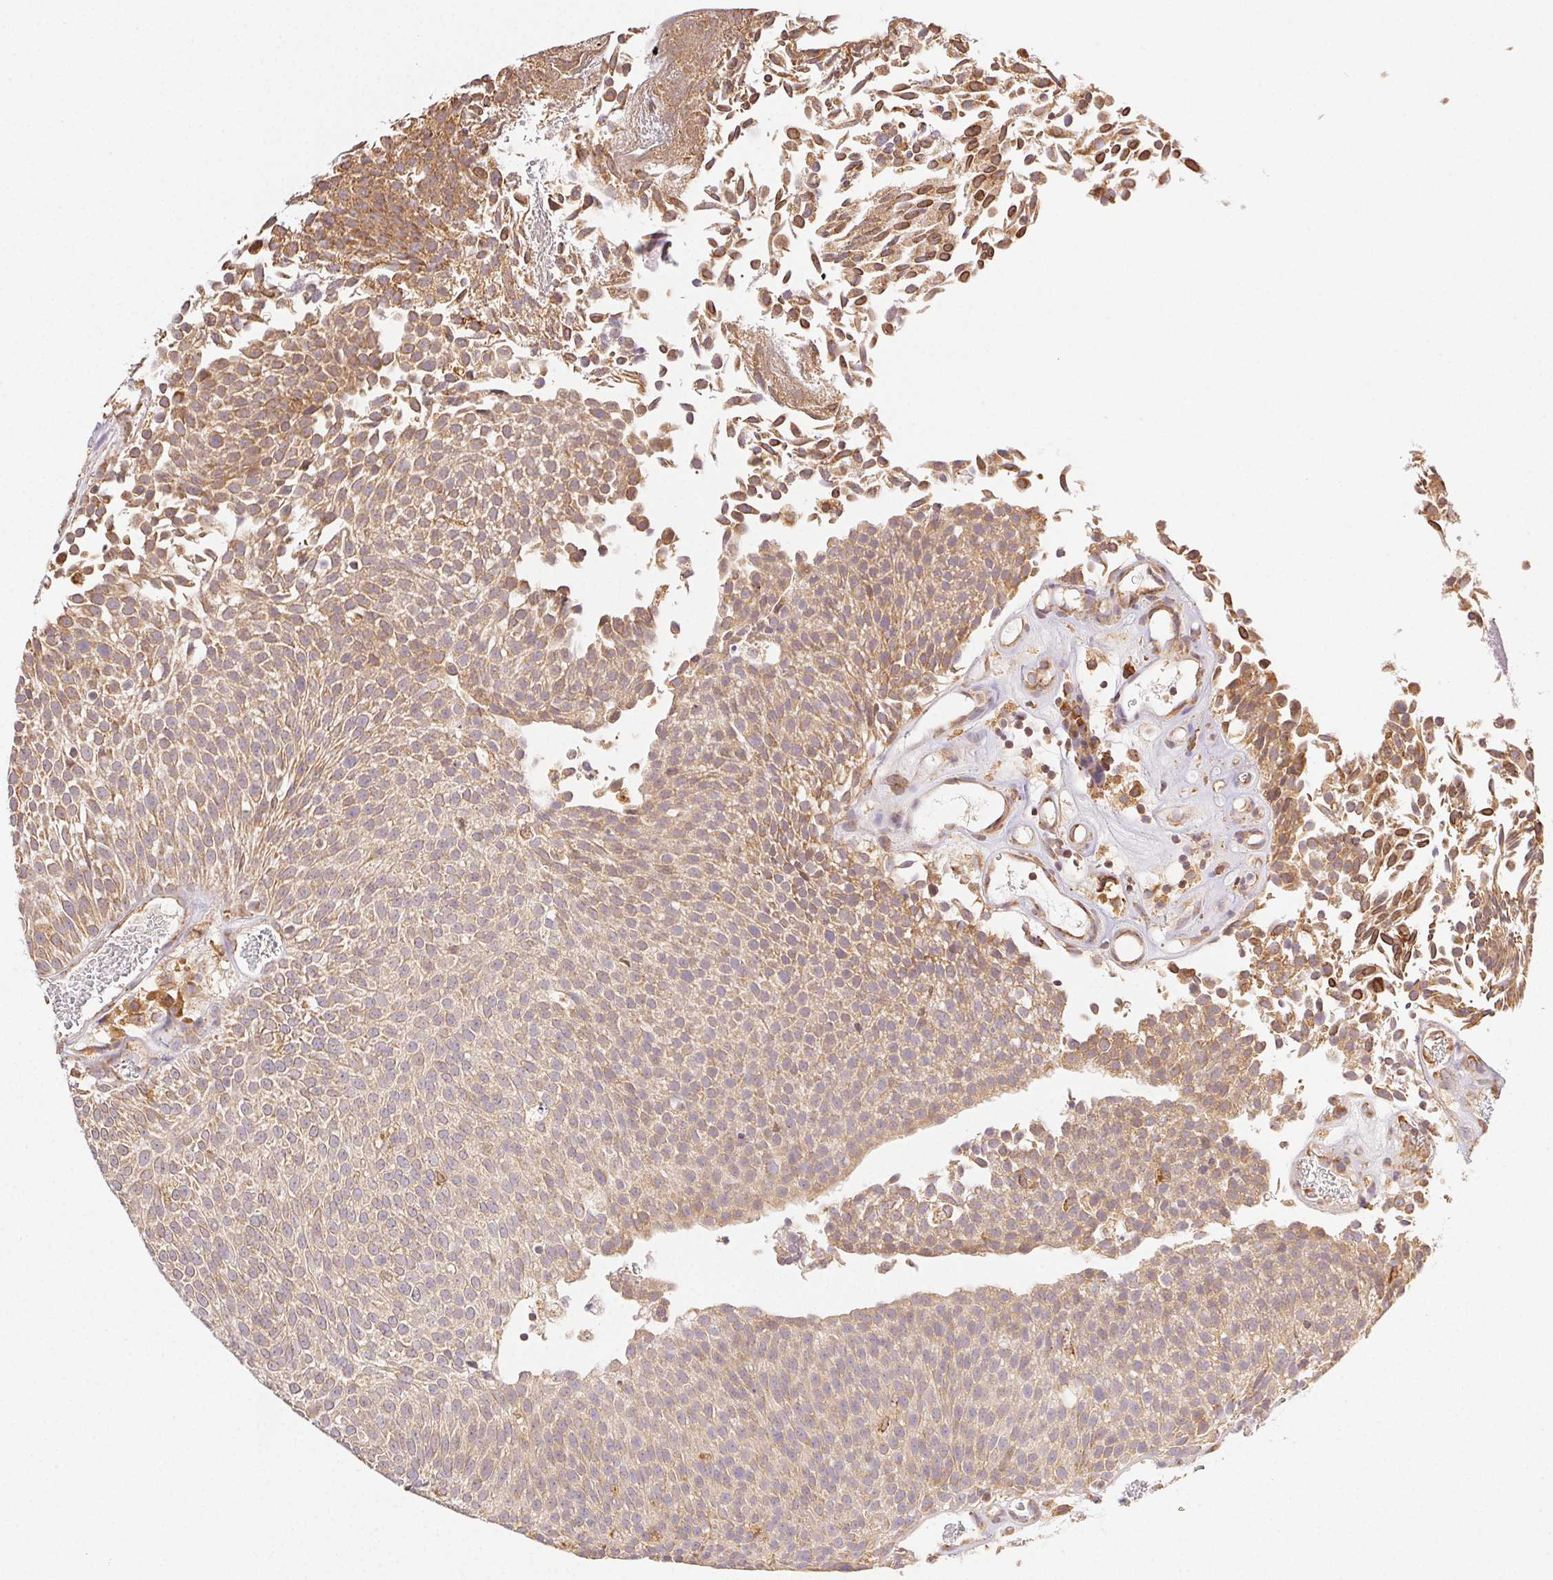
{"staining": {"intensity": "weak", "quantity": ">75%", "location": "cytoplasmic/membranous"}, "tissue": "urothelial cancer", "cell_type": "Tumor cells", "image_type": "cancer", "snomed": [{"axis": "morphology", "description": "Urothelial carcinoma, Low grade"}, {"axis": "topography", "description": "Urinary bladder"}], "caption": "An immunohistochemistry (IHC) image of neoplastic tissue is shown. Protein staining in brown labels weak cytoplasmic/membranous positivity in urothelial cancer within tumor cells.", "gene": "ENTREP1", "patient": {"sex": "female", "age": 79}}